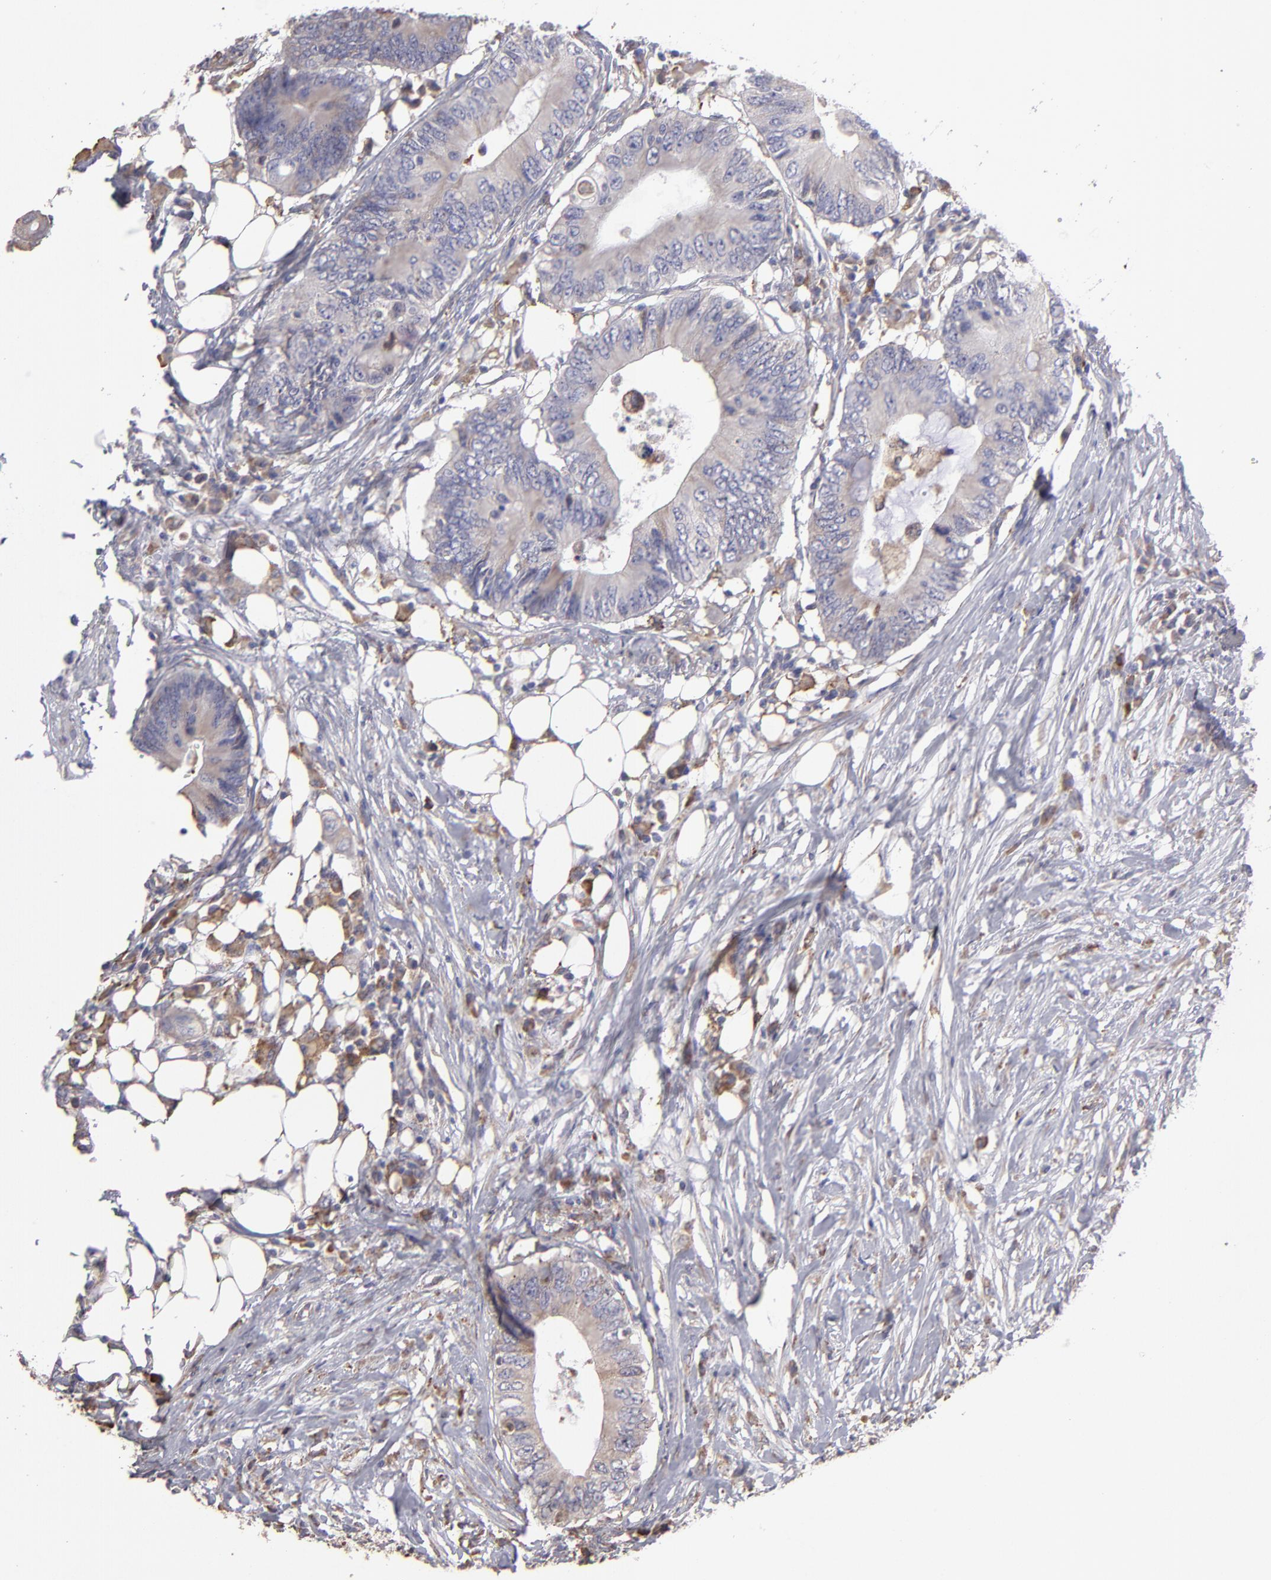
{"staining": {"intensity": "weak", "quantity": ">75%", "location": "cytoplasmic/membranous"}, "tissue": "colorectal cancer", "cell_type": "Tumor cells", "image_type": "cancer", "snomed": [{"axis": "morphology", "description": "Adenocarcinoma, NOS"}, {"axis": "topography", "description": "Colon"}], "caption": "Adenocarcinoma (colorectal) stained with immunohistochemistry displays weak cytoplasmic/membranous expression in approximately >75% of tumor cells. (brown staining indicates protein expression, while blue staining denotes nuclei).", "gene": "CALR", "patient": {"sex": "male", "age": 71}}